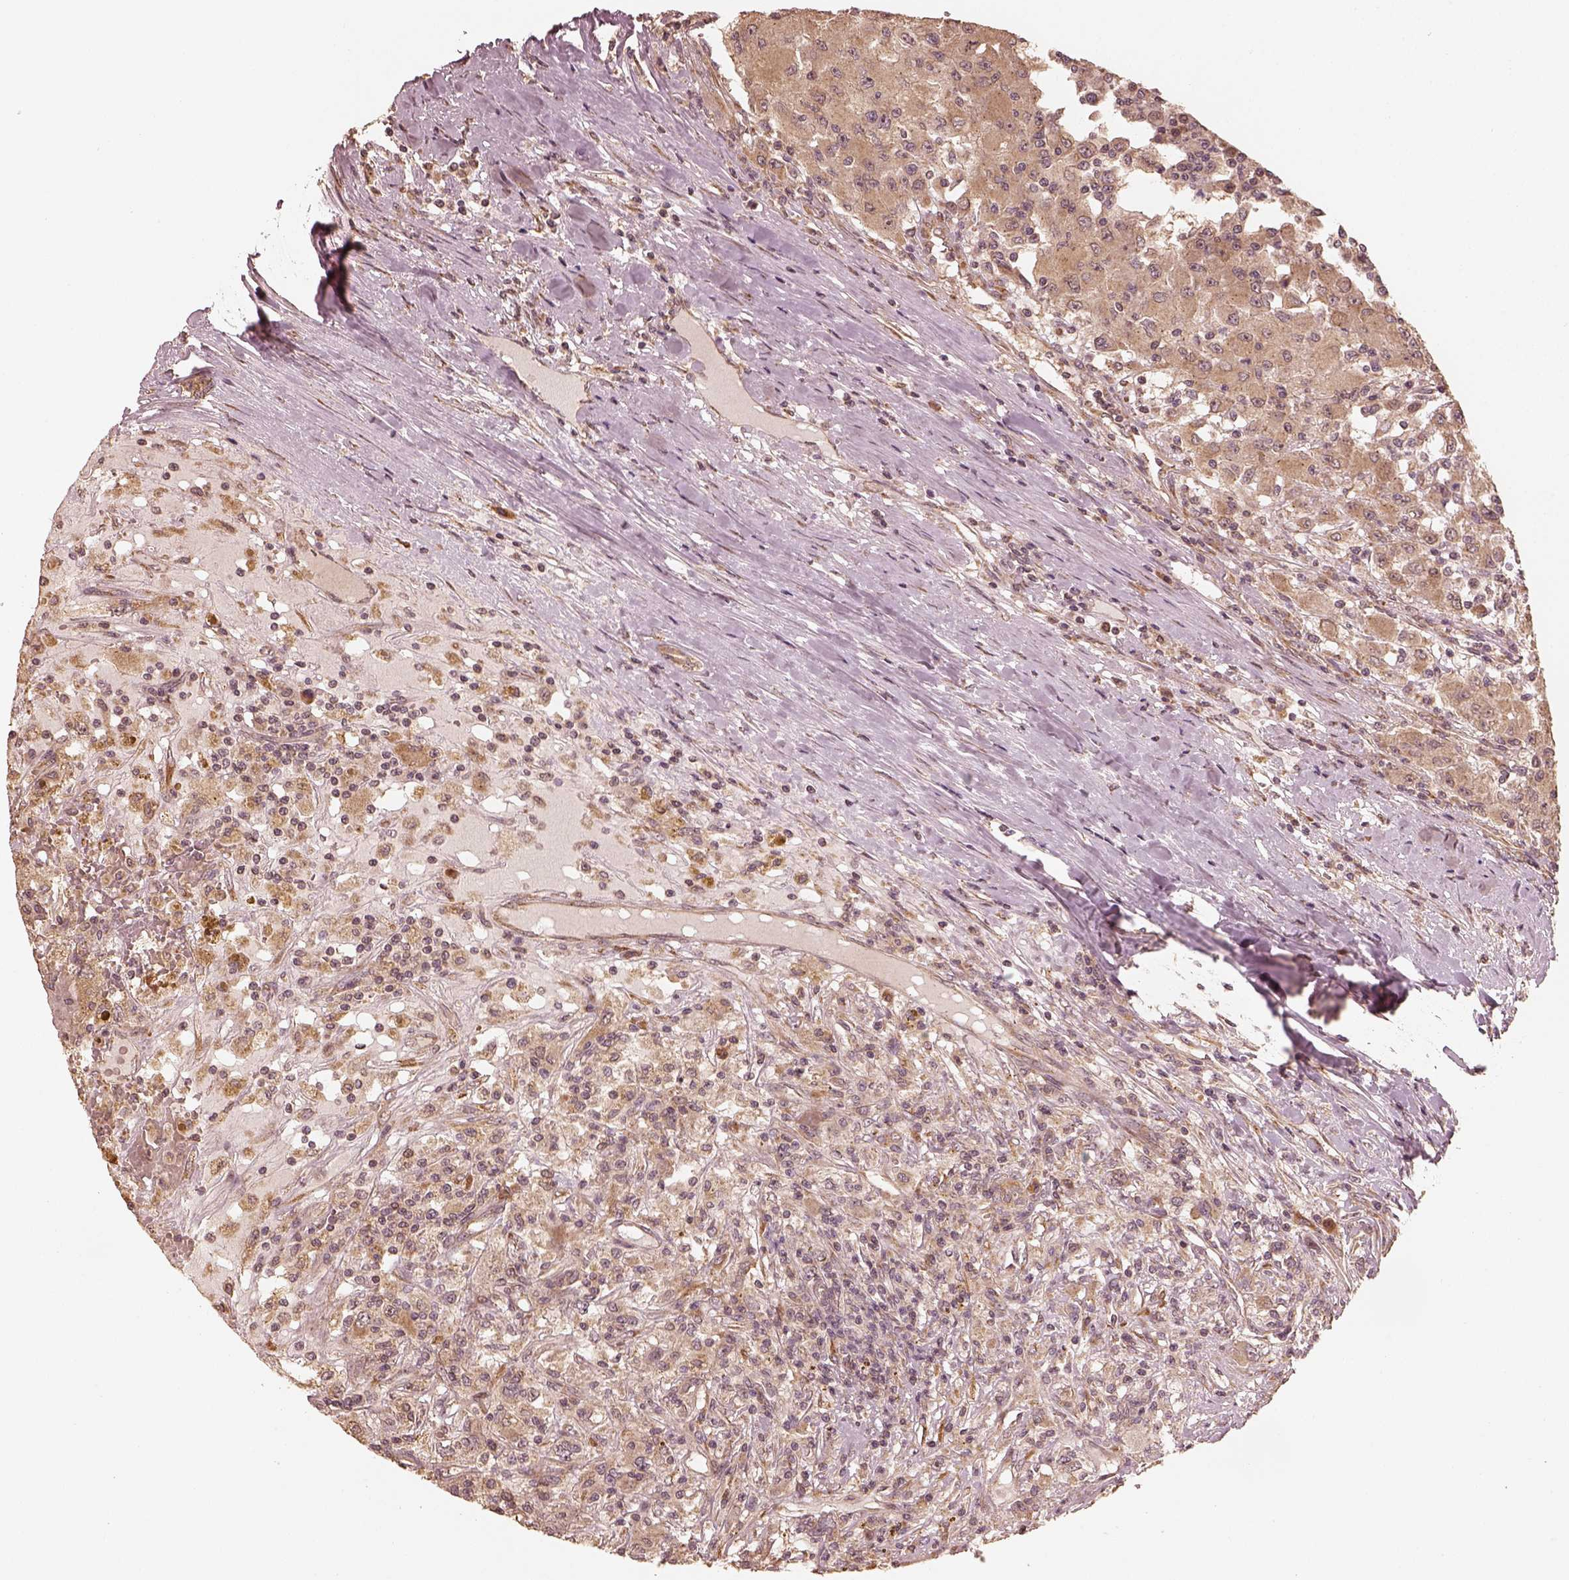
{"staining": {"intensity": "weak", "quantity": ">75%", "location": "cytoplasmic/membranous"}, "tissue": "renal cancer", "cell_type": "Tumor cells", "image_type": "cancer", "snomed": [{"axis": "morphology", "description": "Adenocarcinoma, NOS"}, {"axis": "topography", "description": "Kidney"}], "caption": "Adenocarcinoma (renal) stained for a protein displays weak cytoplasmic/membranous positivity in tumor cells.", "gene": "DNAJC25", "patient": {"sex": "female", "age": 67}}